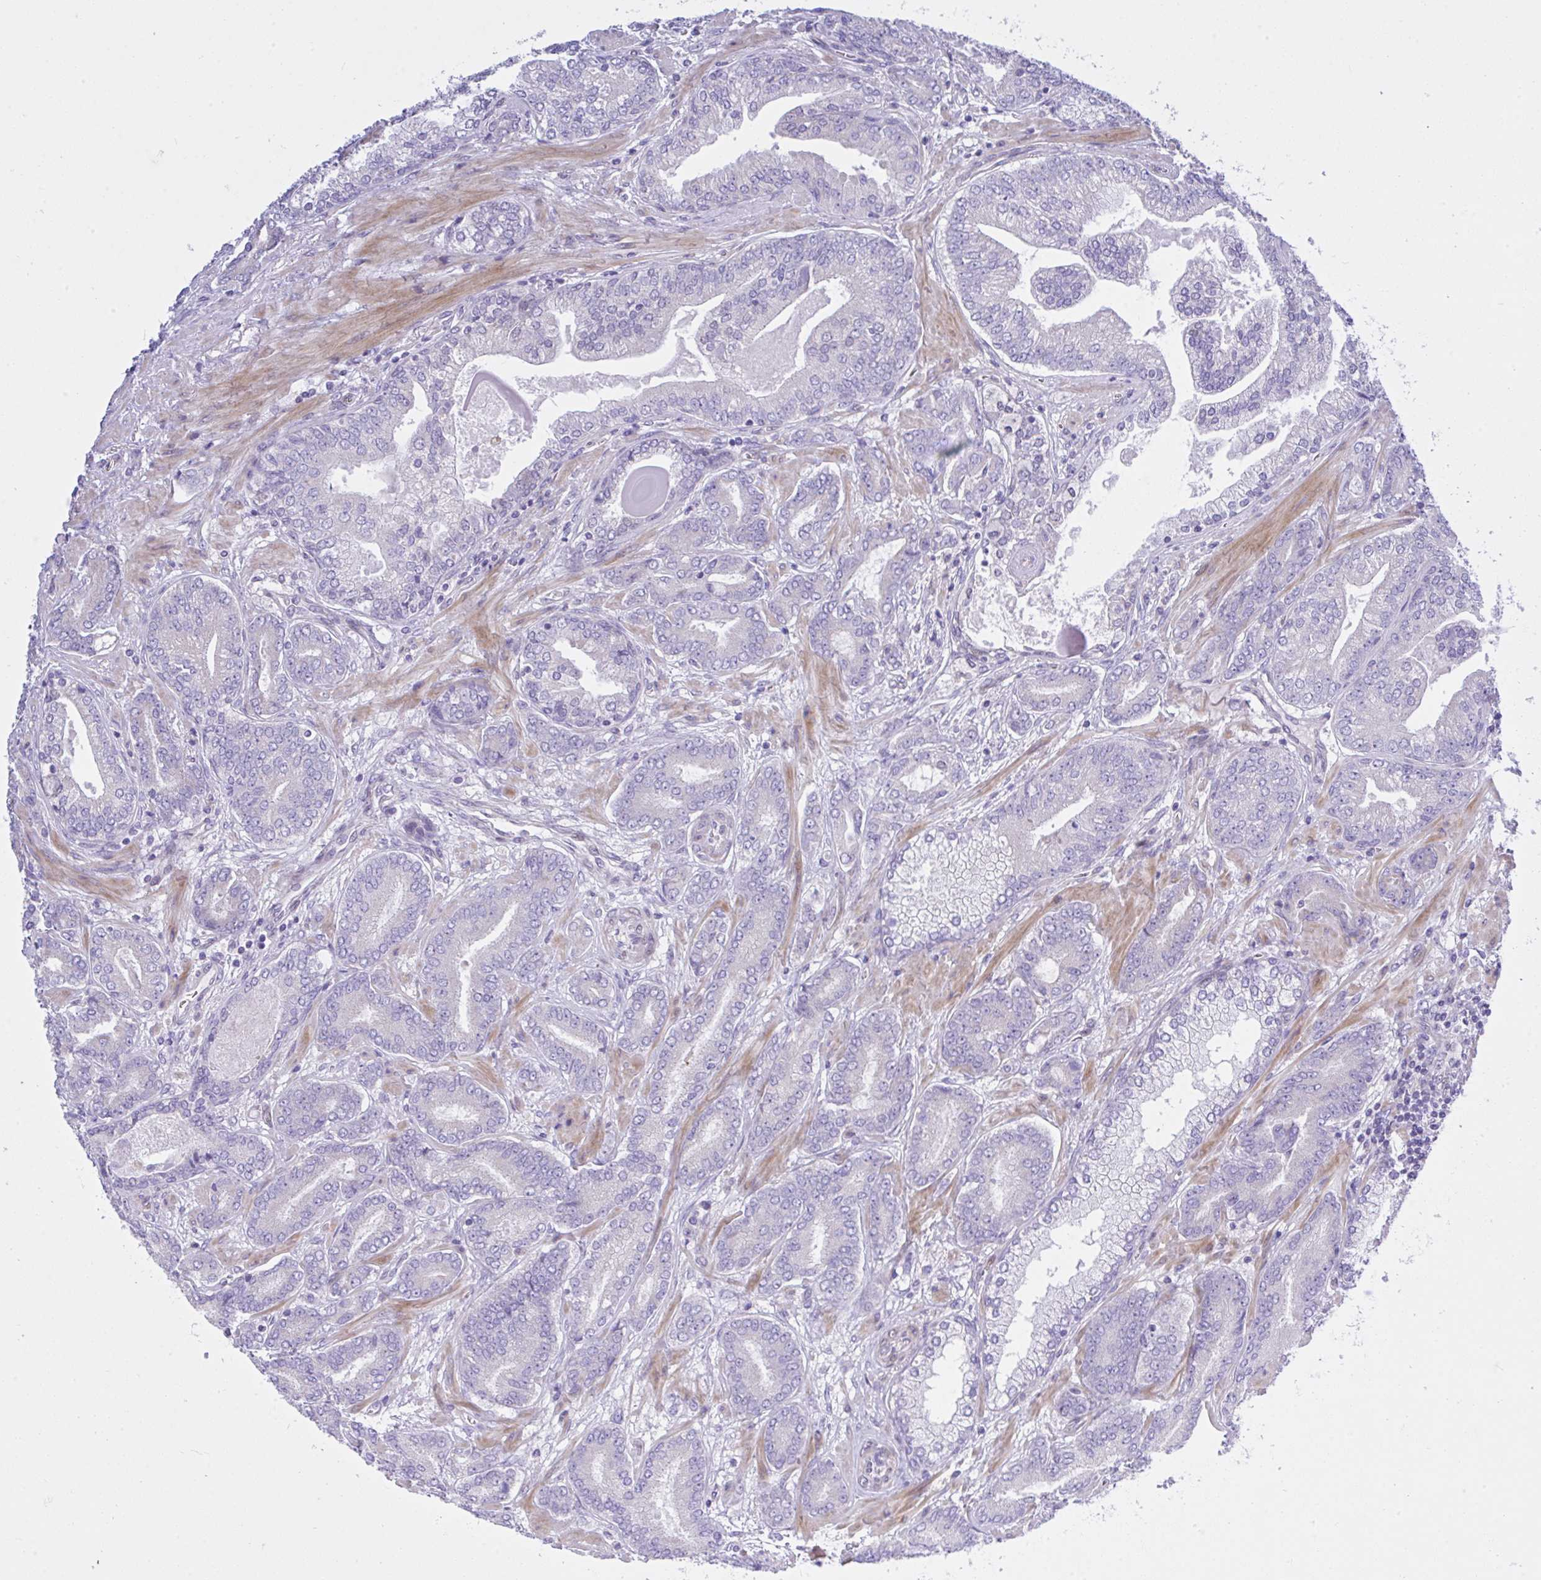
{"staining": {"intensity": "negative", "quantity": "none", "location": "none"}, "tissue": "prostate cancer", "cell_type": "Tumor cells", "image_type": "cancer", "snomed": [{"axis": "morphology", "description": "Adenocarcinoma, High grade"}, {"axis": "topography", "description": "Prostate"}], "caption": "Immunohistochemical staining of prostate cancer reveals no significant expression in tumor cells. The staining is performed using DAB (3,3'-diaminobenzidine) brown chromogen with nuclei counter-stained in using hematoxylin.", "gene": "EEF1A2", "patient": {"sex": "male", "age": 62}}